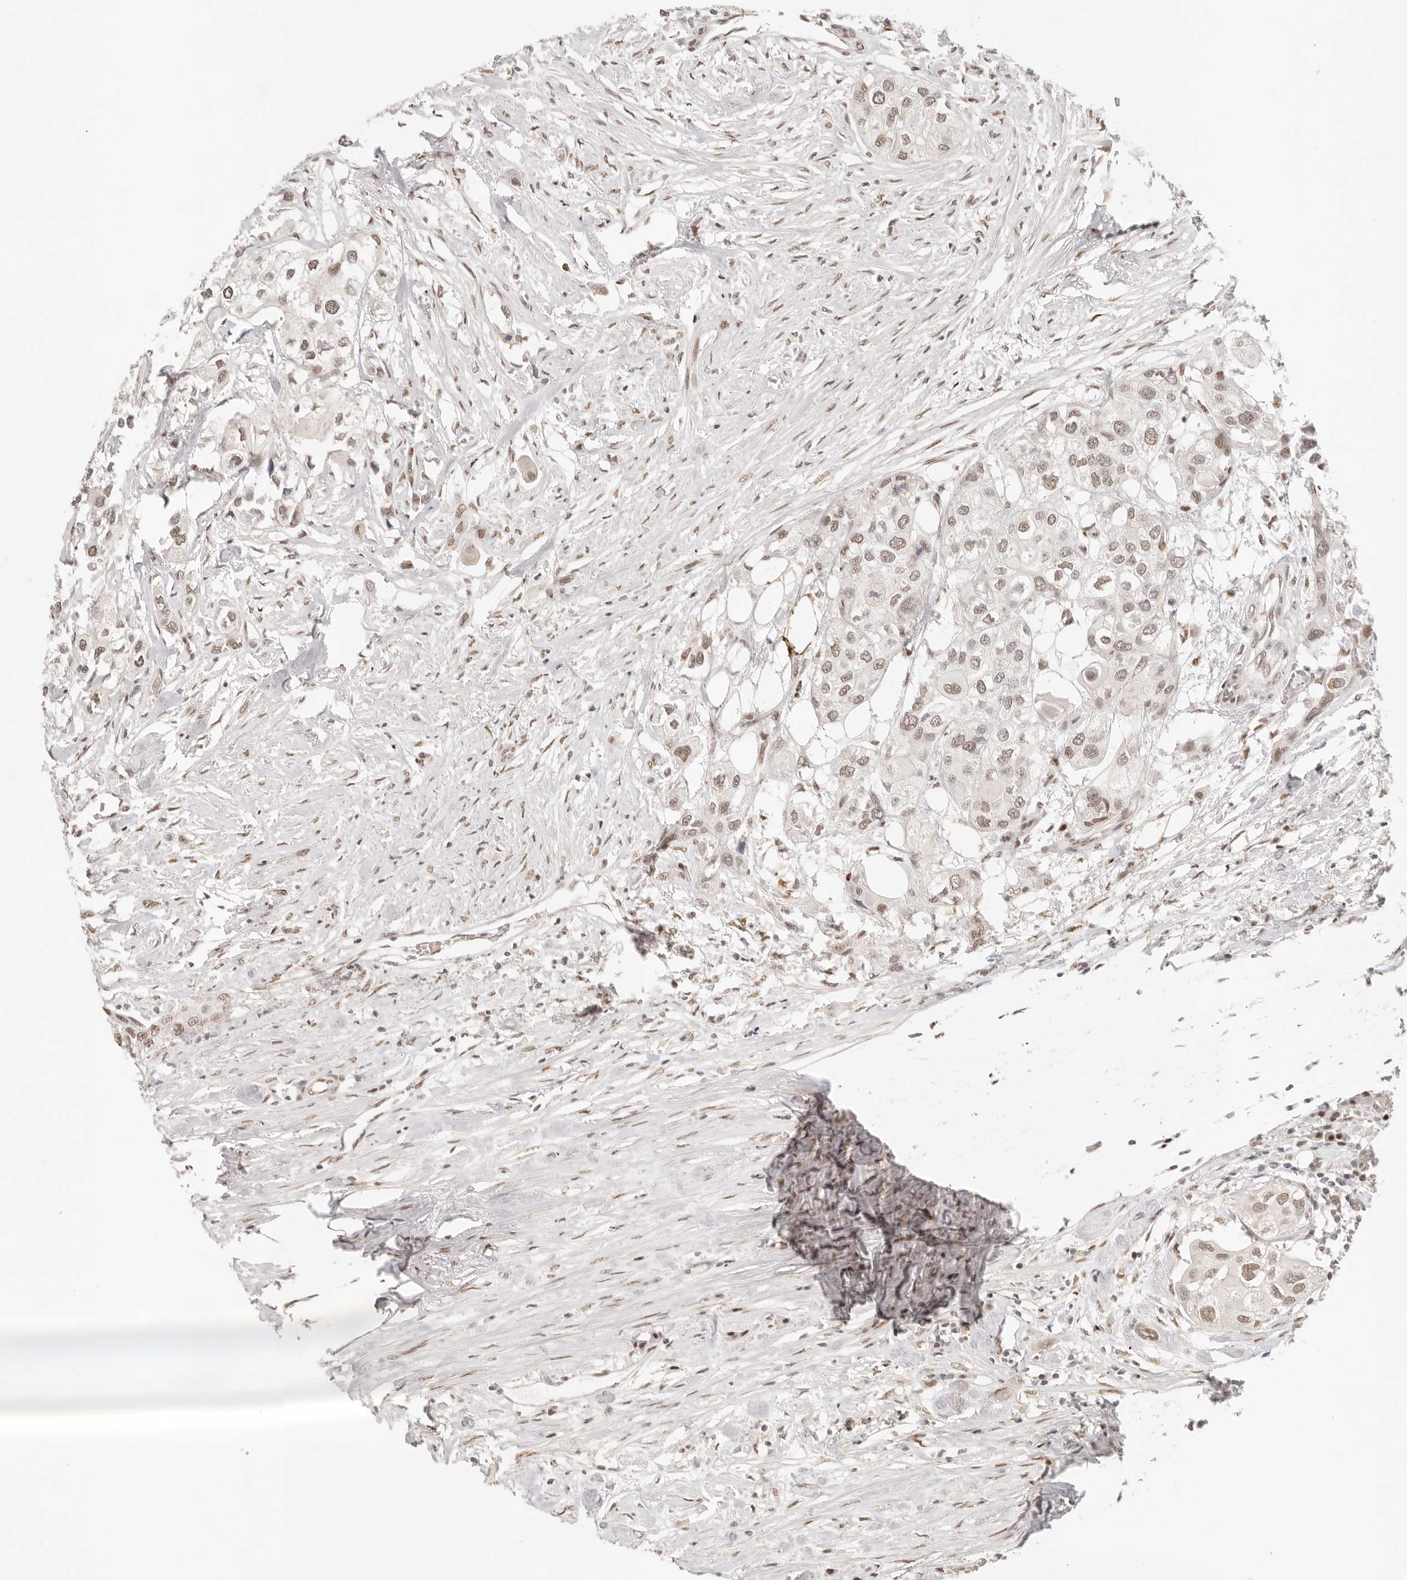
{"staining": {"intensity": "weak", "quantity": "25%-75%", "location": "nuclear"}, "tissue": "urothelial cancer", "cell_type": "Tumor cells", "image_type": "cancer", "snomed": [{"axis": "morphology", "description": "Urothelial carcinoma, High grade"}, {"axis": "topography", "description": "Urinary bladder"}], "caption": "Immunohistochemistry (IHC) (DAB) staining of human urothelial carcinoma (high-grade) exhibits weak nuclear protein staining in approximately 25%-75% of tumor cells.", "gene": "HOXC5", "patient": {"sex": "male", "age": 64}}